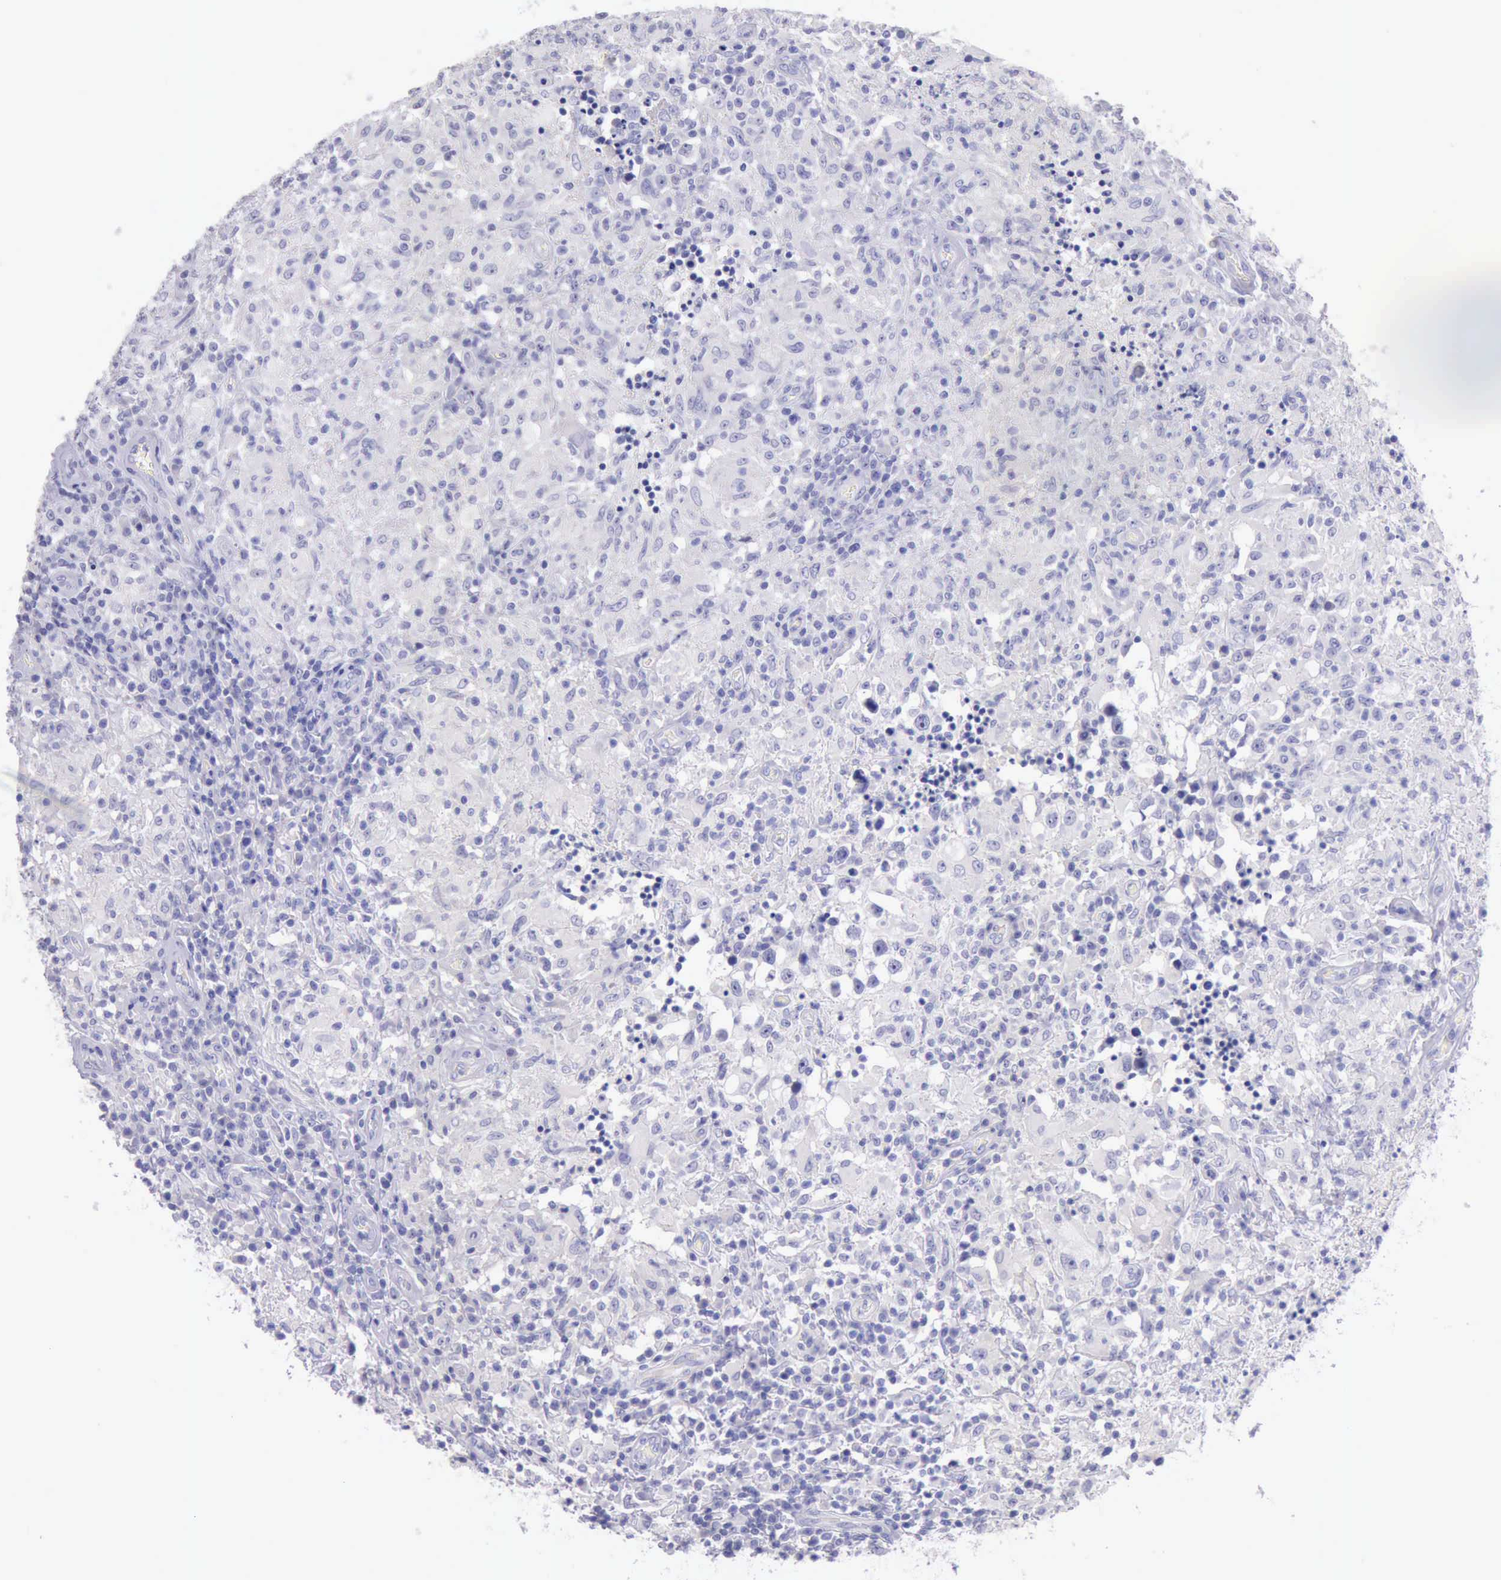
{"staining": {"intensity": "negative", "quantity": "none", "location": "none"}, "tissue": "testis cancer", "cell_type": "Tumor cells", "image_type": "cancer", "snomed": [{"axis": "morphology", "description": "Seminoma, NOS"}, {"axis": "topography", "description": "Testis"}], "caption": "Seminoma (testis) was stained to show a protein in brown. There is no significant staining in tumor cells.", "gene": "LRFN5", "patient": {"sex": "male", "age": 34}}